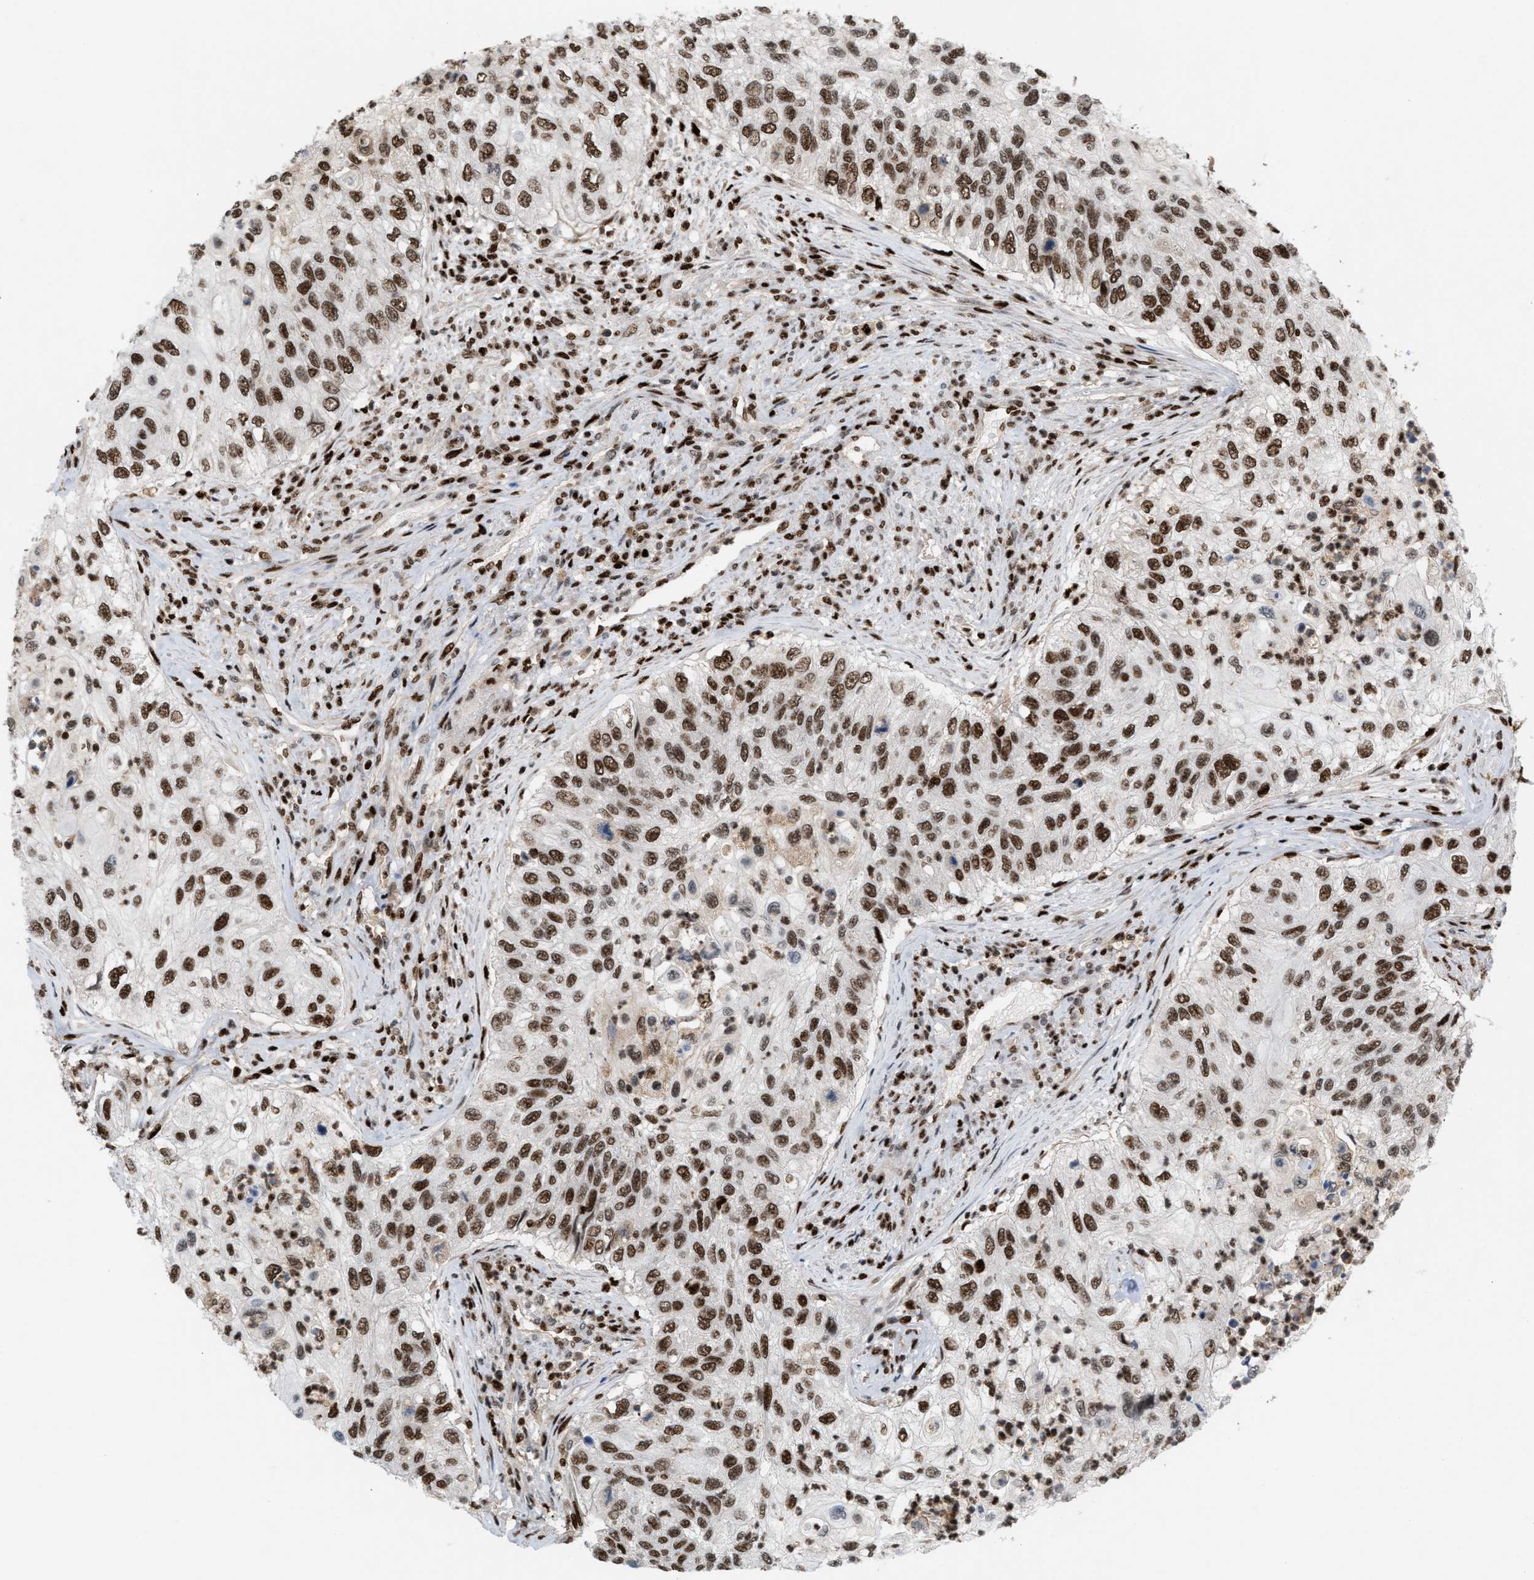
{"staining": {"intensity": "strong", "quantity": ">75%", "location": "nuclear"}, "tissue": "urothelial cancer", "cell_type": "Tumor cells", "image_type": "cancer", "snomed": [{"axis": "morphology", "description": "Urothelial carcinoma, High grade"}, {"axis": "topography", "description": "Urinary bladder"}], "caption": "Tumor cells reveal high levels of strong nuclear positivity in about >75% of cells in human high-grade urothelial carcinoma. (Brightfield microscopy of DAB IHC at high magnification).", "gene": "RNASEK-C17orf49", "patient": {"sex": "female", "age": 60}}